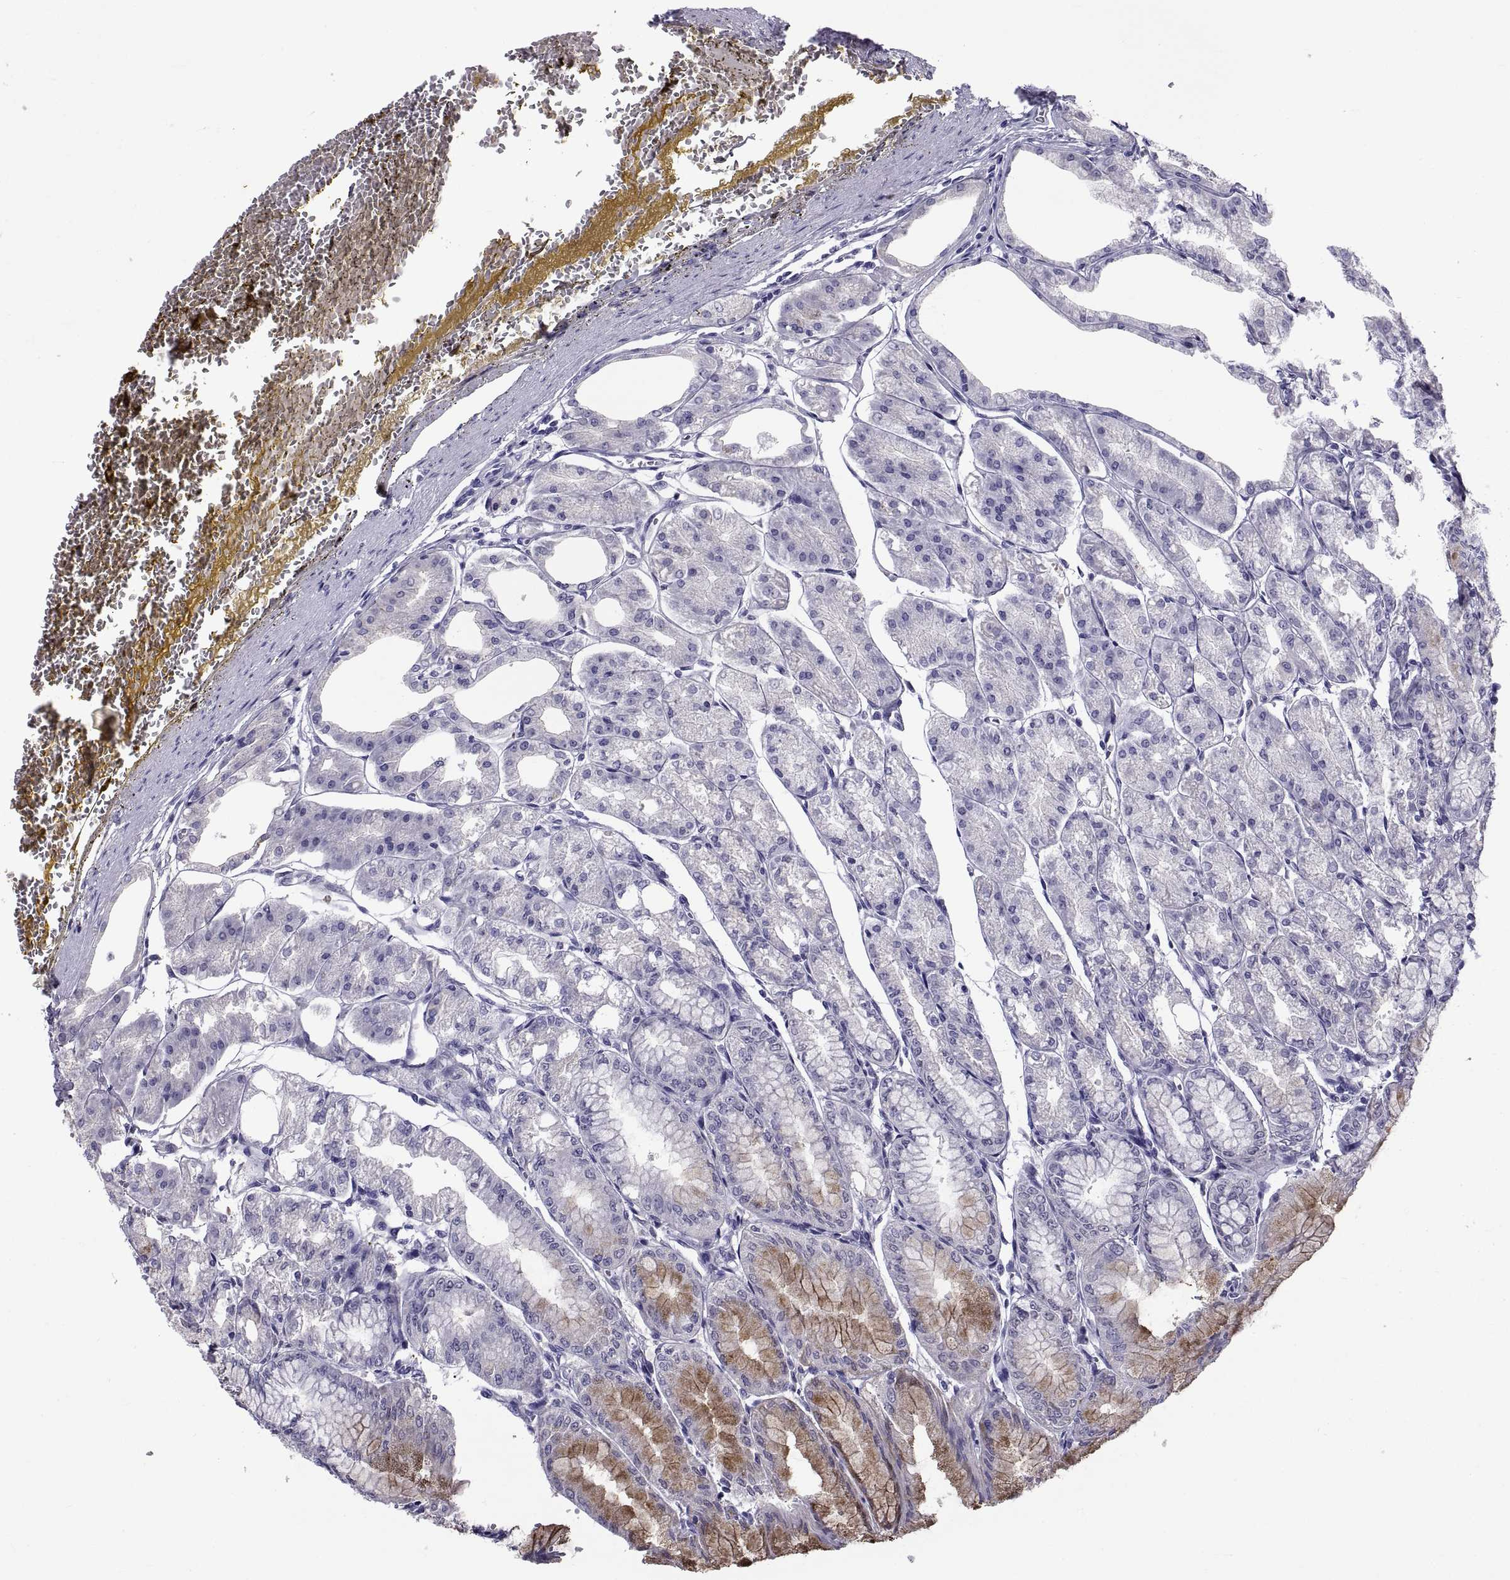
{"staining": {"intensity": "moderate", "quantity": "<25%", "location": "cytoplasmic/membranous"}, "tissue": "stomach", "cell_type": "Glandular cells", "image_type": "normal", "snomed": [{"axis": "morphology", "description": "Normal tissue, NOS"}, {"axis": "topography", "description": "Stomach, lower"}], "caption": "IHC (DAB (3,3'-diaminobenzidine)) staining of normal human stomach reveals moderate cytoplasmic/membranous protein positivity in about <25% of glandular cells. Nuclei are stained in blue.", "gene": "TGFBR3L", "patient": {"sex": "male", "age": 71}}